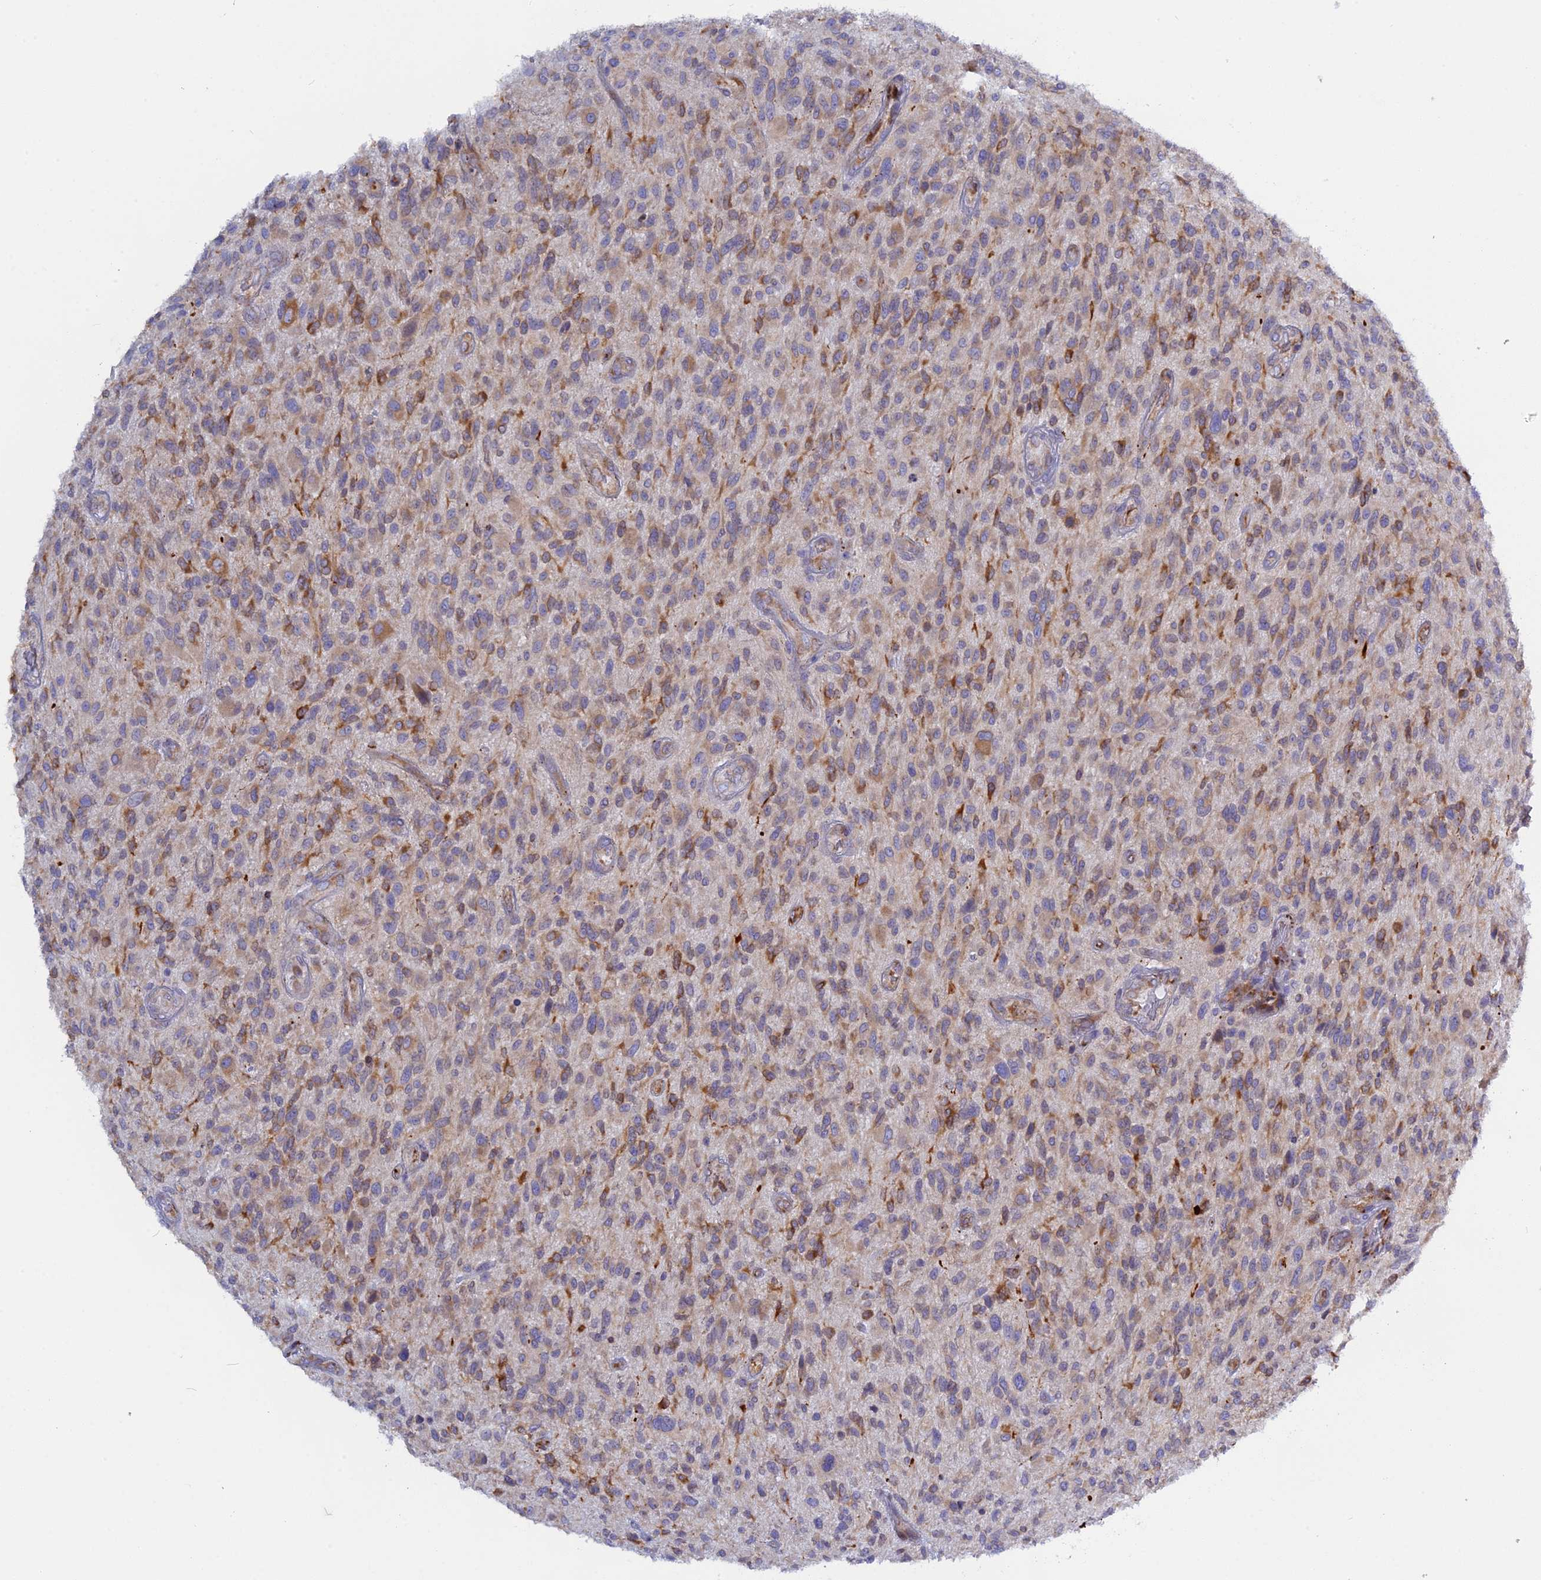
{"staining": {"intensity": "moderate", "quantity": "<25%", "location": "cytoplasmic/membranous"}, "tissue": "glioma", "cell_type": "Tumor cells", "image_type": "cancer", "snomed": [{"axis": "morphology", "description": "Glioma, malignant, High grade"}, {"axis": "topography", "description": "Brain"}], "caption": "Immunohistochemistry of human malignant high-grade glioma displays low levels of moderate cytoplasmic/membranous expression in about <25% of tumor cells.", "gene": "TLCD1", "patient": {"sex": "male", "age": 47}}